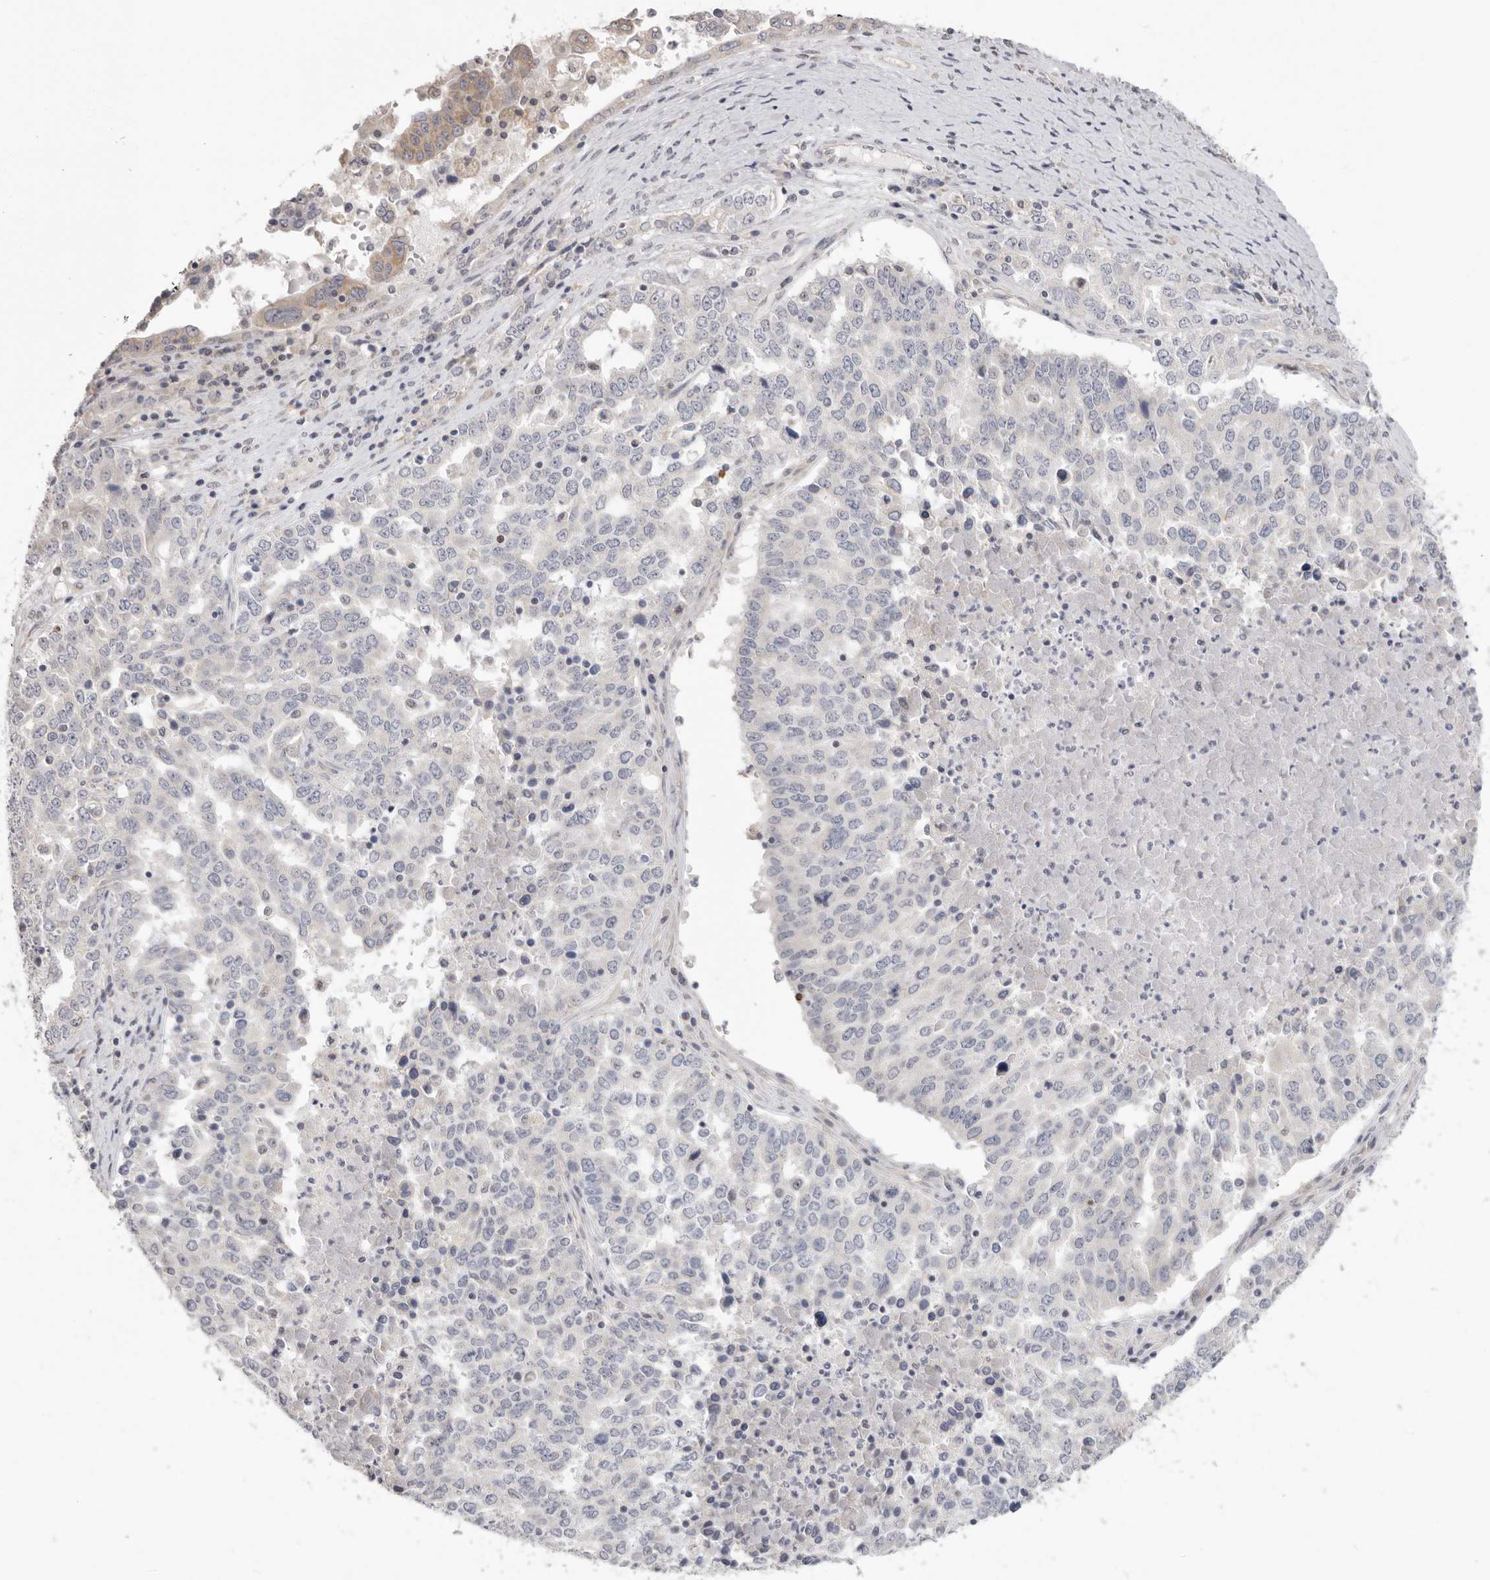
{"staining": {"intensity": "negative", "quantity": "none", "location": "none"}, "tissue": "ovarian cancer", "cell_type": "Tumor cells", "image_type": "cancer", "snomed": [{"axis": "morphology", "description": "Carcinoma, endometroid"}, {"axis": "topography", "description": "Ovary"}], "caption": "Protein analysis of endometroid carcinoma (ovarian) reveals no significant expression in tumor cells. (DAB (3,3'-diaminobenzidine) immunohistochemistry (IHC) with hematoxylin counter stain).", "gene": "XIRP1", "patient": {"sex": "female", "age": 62}}